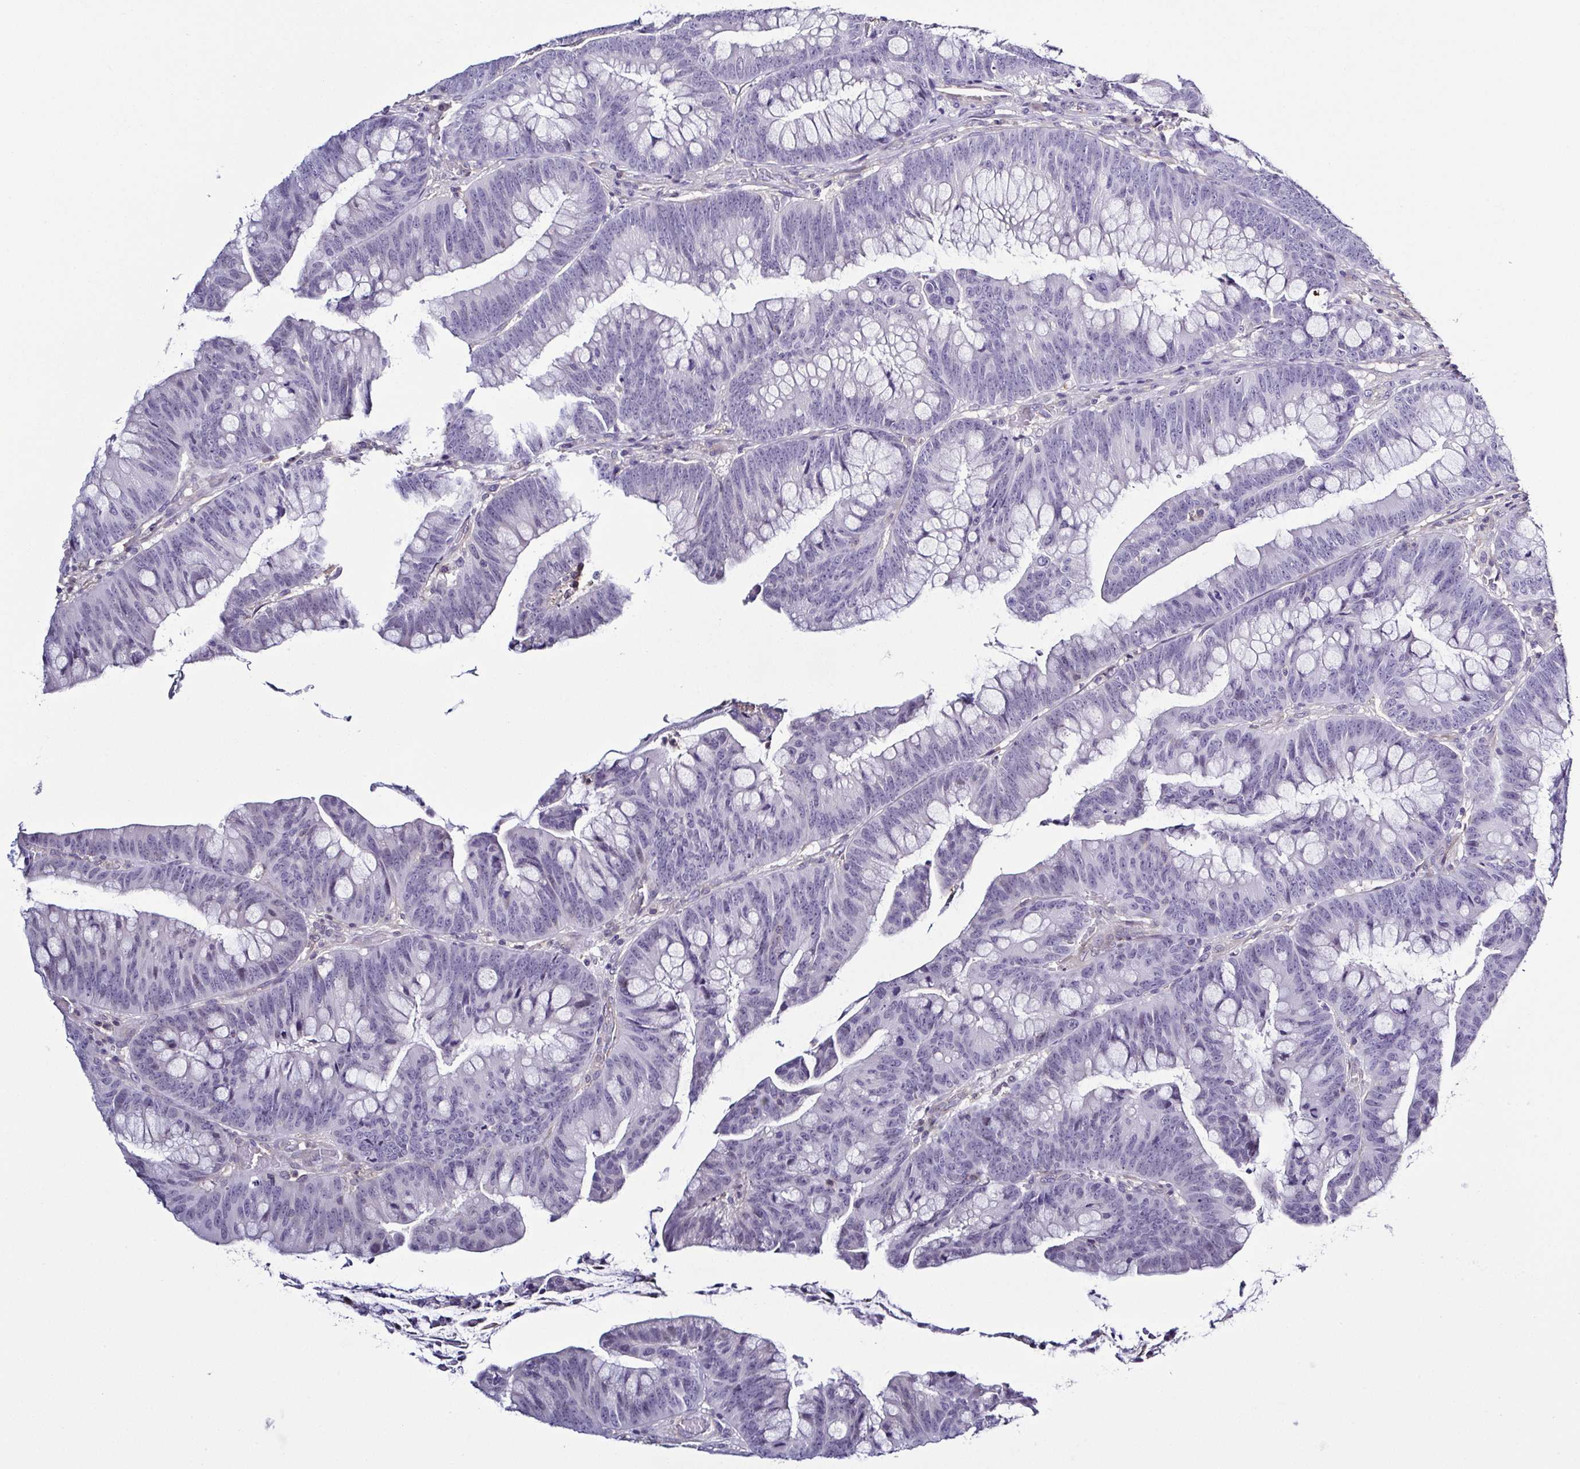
{"staining": {"intensity": "negative", "quantity": "none", "location": "none"}, "tissue": "colorectal cancer", "cell_type": "Tumor cells", "image_type": "cancer", "snomed": [{"axis": "morphology", "description": "Adenocarcinoma, NOS"}, {"axis": "topography", "description": "Colon"}], "caption": "A high-resolution image shows immunohistochemistry (IHC) staining of colorectal cancer, which exhibits no significant staining in tumor cells.", "gene": "TNNT2", "patient": {"sex": "male", "age": 62}}